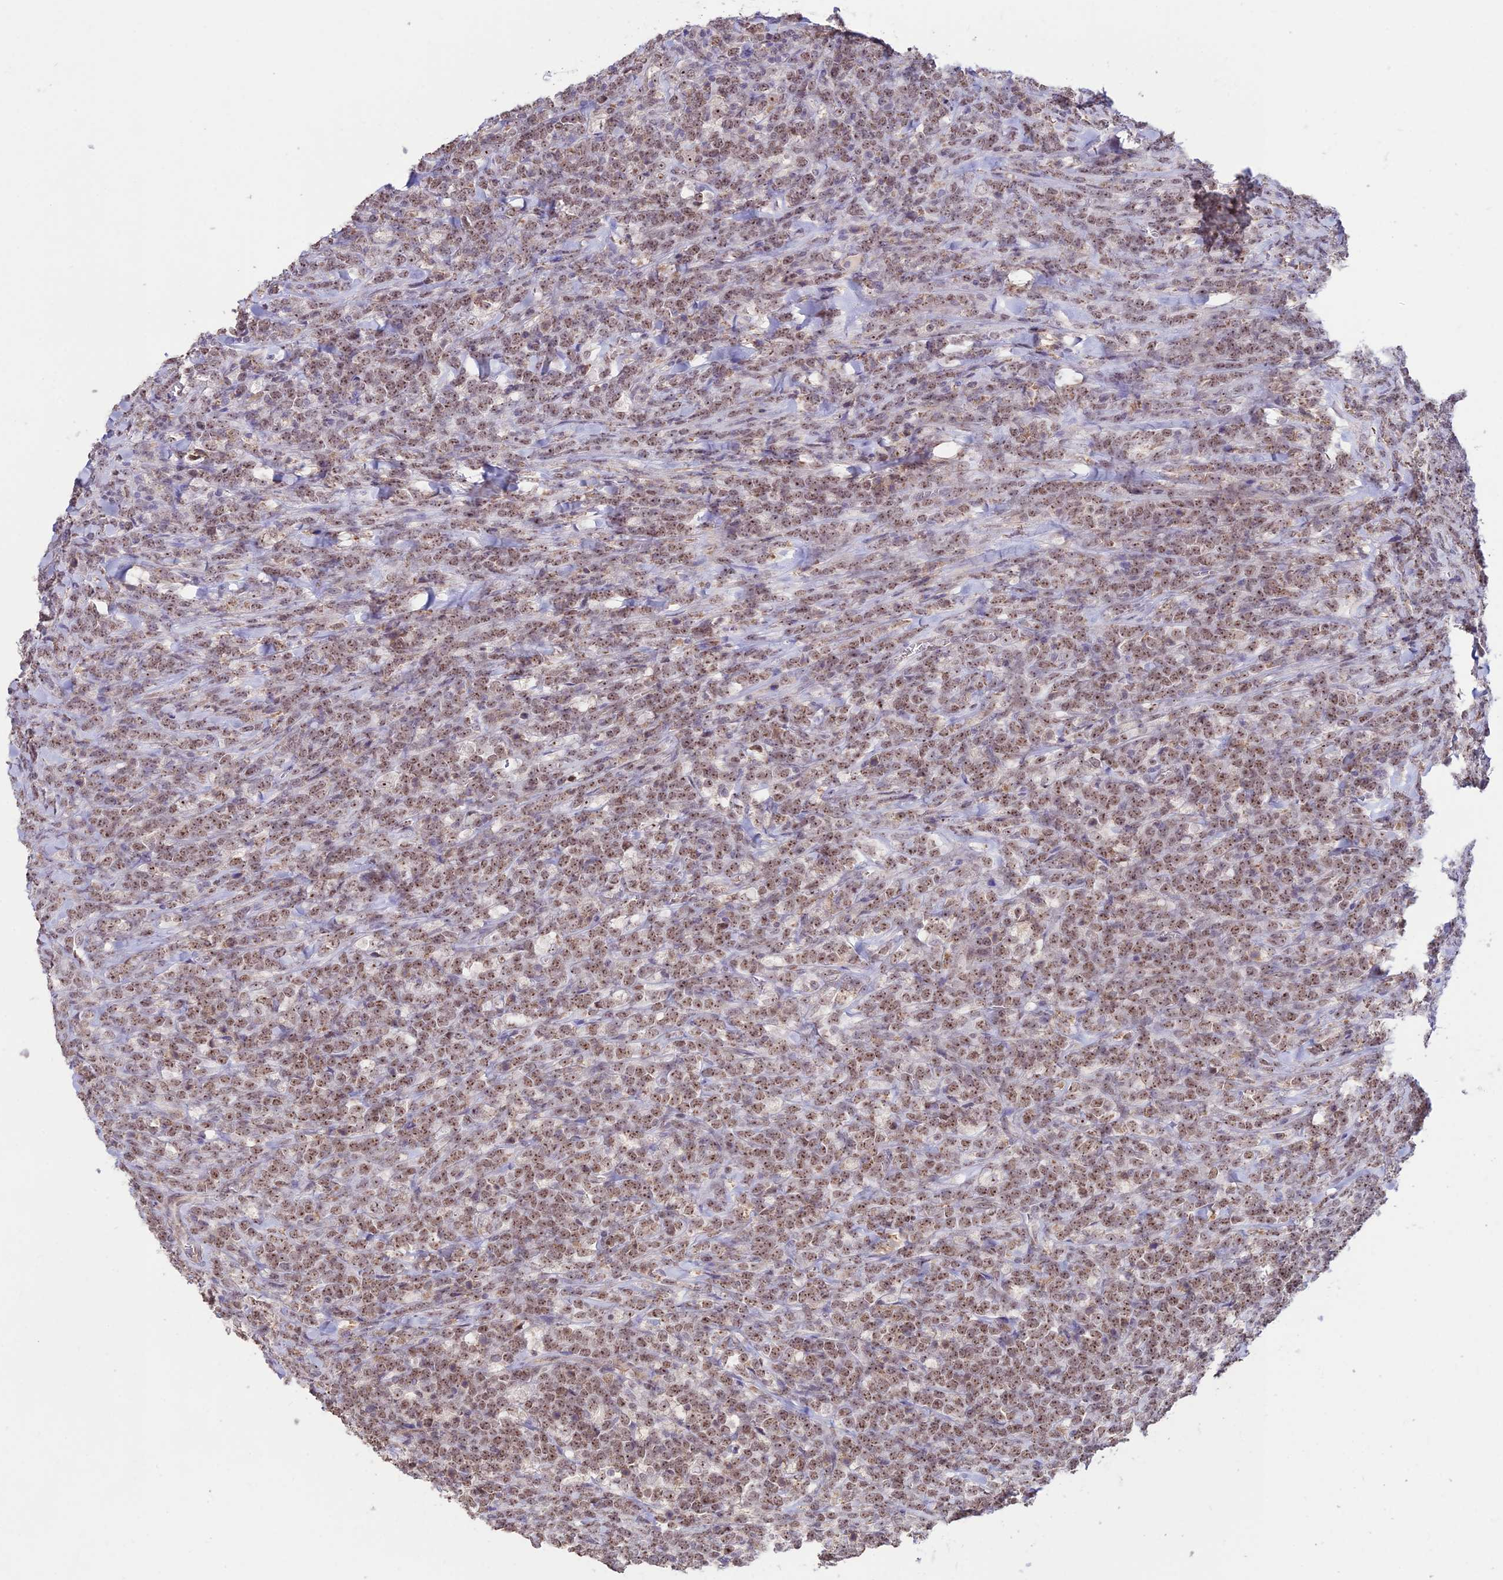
{"staining": {"intensity": "weak", "quantity": "25%-75%", "location": "nuclear"}, "tissue": "lymphoma", "cell_type": "Tumor cells", "image_type": "cancer", "snomed": [{"axis": "morphology", "description": "Malignant lymphoma, non-Hodgkin's type, High grade"}, {"axis": "topography", "description": "Small intestine"}], "caption": "Weak nuclear positivity for a protein is seen in about 25%-75% of tumor cells of malignant lymphoma, non-Hodgkin's type (high-grade) using immunohistochemistry.", "gene": "POLR1G", "patient": {"sex": "male", "age": 8}}